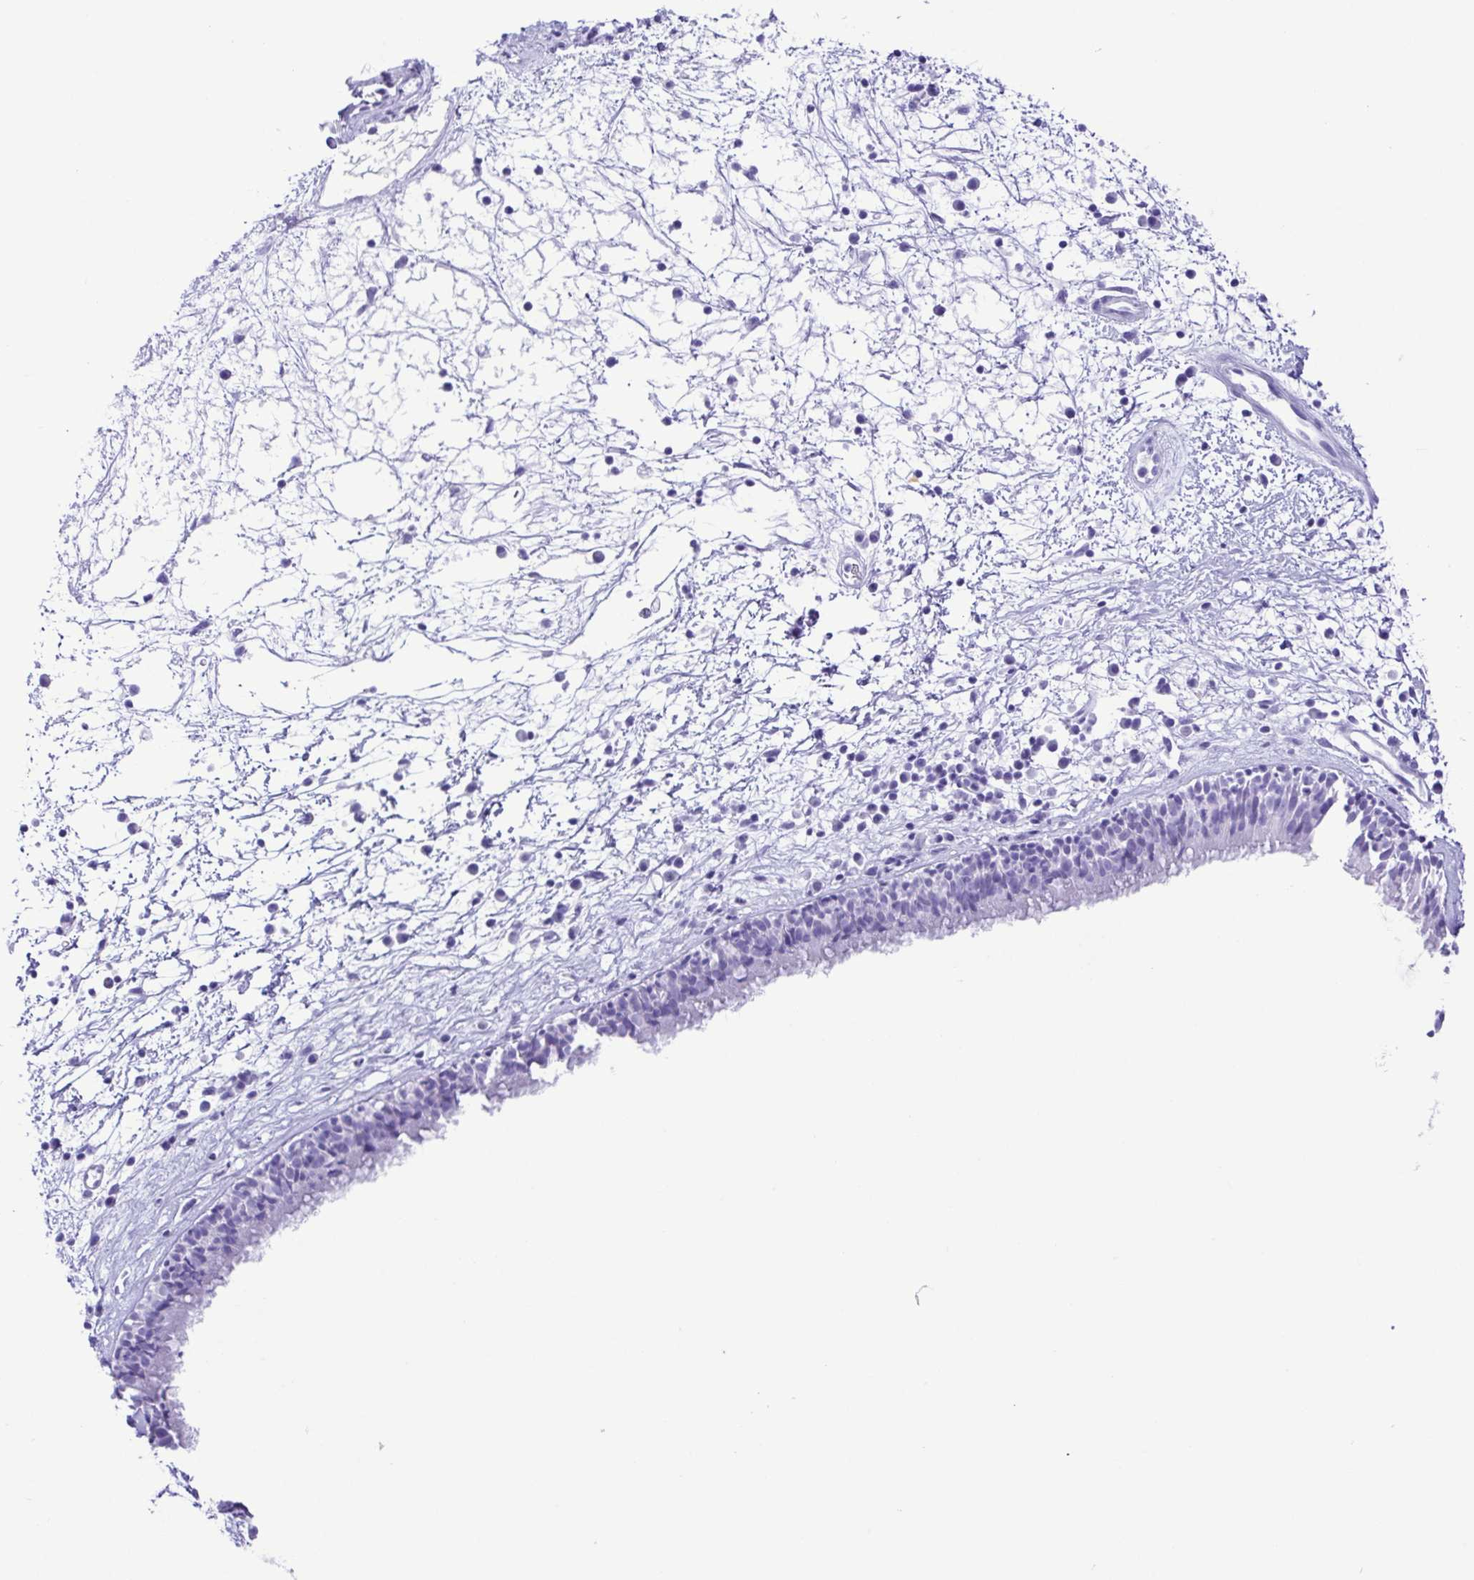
{"staining": {"intensity": "negative", "quantity": "none", "location": "none"}, "tissue": "nasopharynx", "cell_type": "Respiratory epithelial cells", "image_type": "normal", "snomed": [{"axis": "morphology", "description": "Normal tissue, NOS"}, {"axis": "topography", "description": "Nasopharynx"}], "caption": "A high-resolution image shows IHC staining of unremarkable nasopharynx, which reveals no significant positivity in respiratory epithelial cells. (Immunohistochemistry, brightfield microscopy, high magnification).", "gene": "ERP27", "patient": {"sex": "male", "age": 24}}